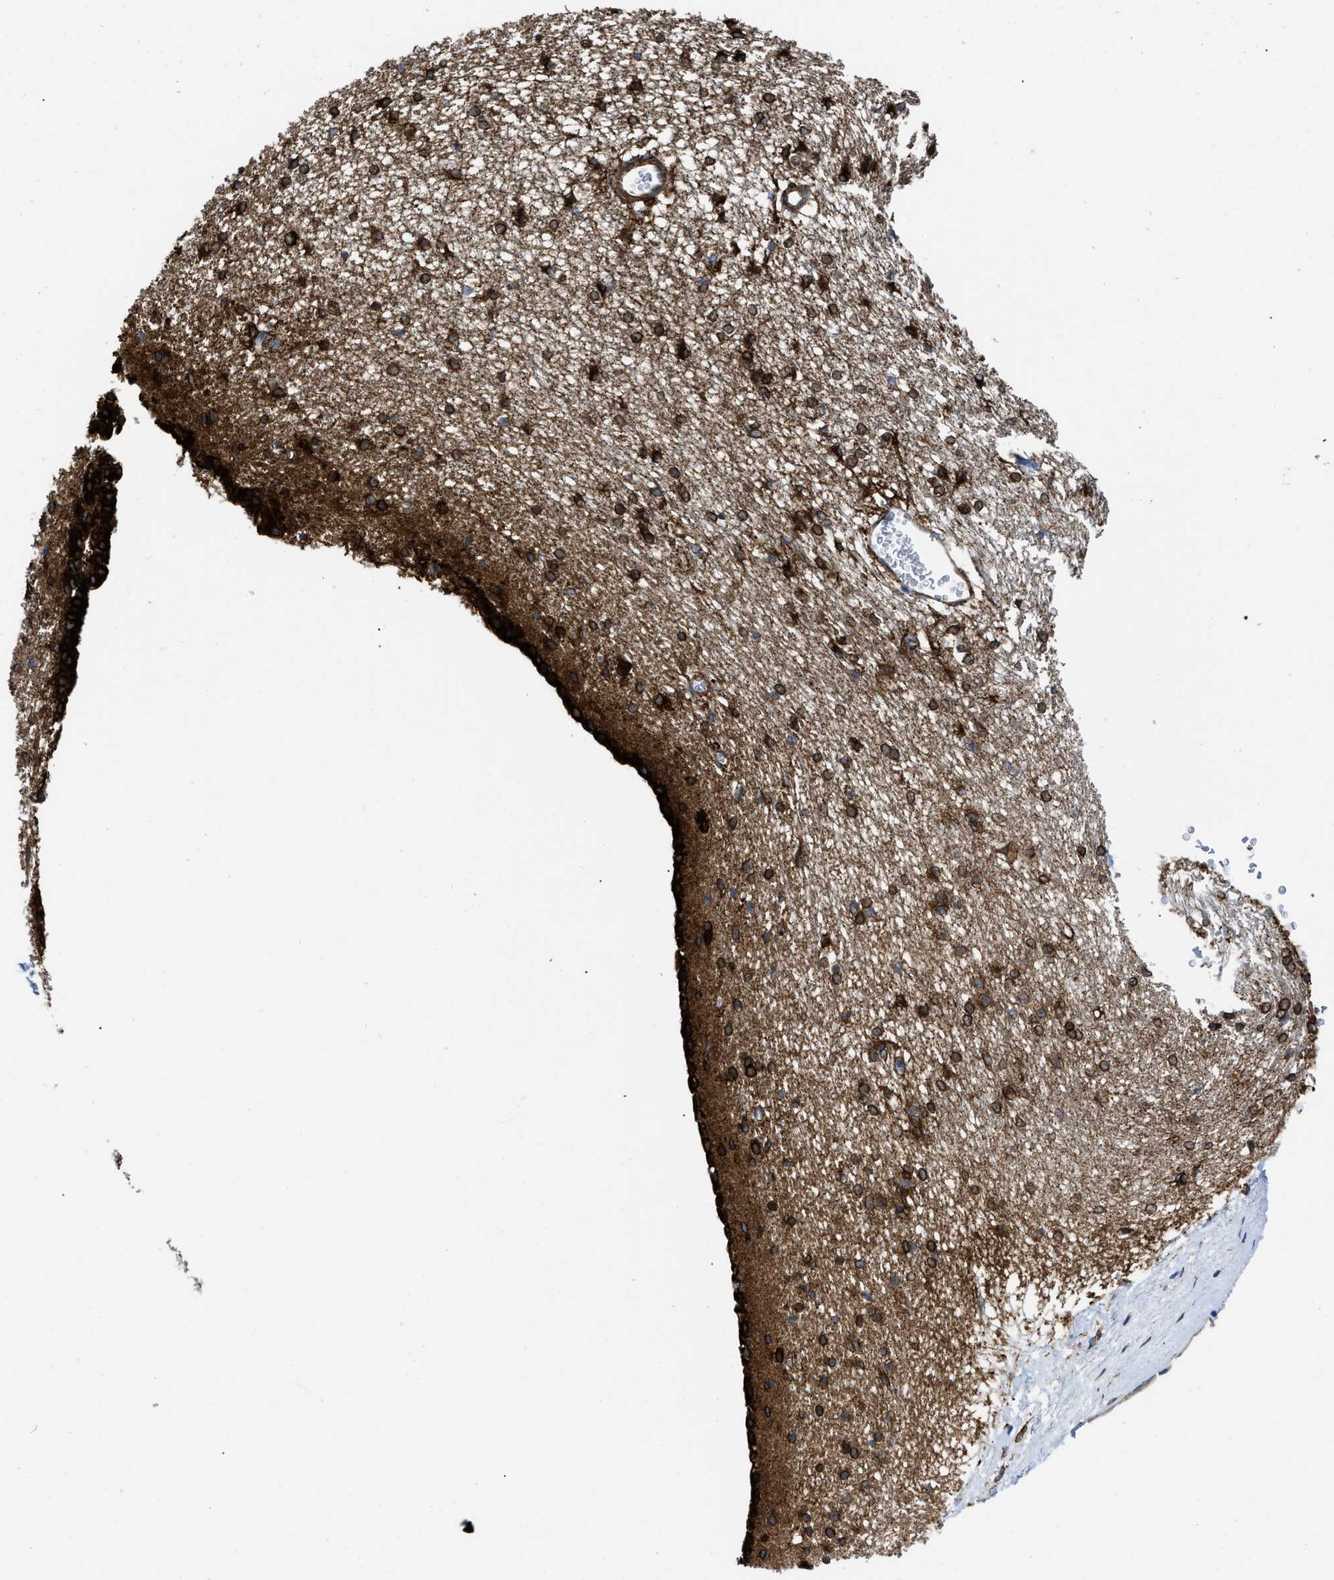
{"staining": {"intensity": "strong", "quantity": ">75%", "location": "cytoplasmic/membranous"}, "tissue": "caudate", "cell_type": "Glial cells", "image_type": "normal", "snomed": [{"axis": "morphology", "description": "Normal tissue, NOS"}, {"axis": "topography", "description": "Lateral ventricle wall"}], "caption": "Protein staining of normal caudate displays strong cytoplasmic/membranous expression in about >75% of glial cells.", "gene": "ERLIN2", "patient": {"sex": "female", "age": 19}}